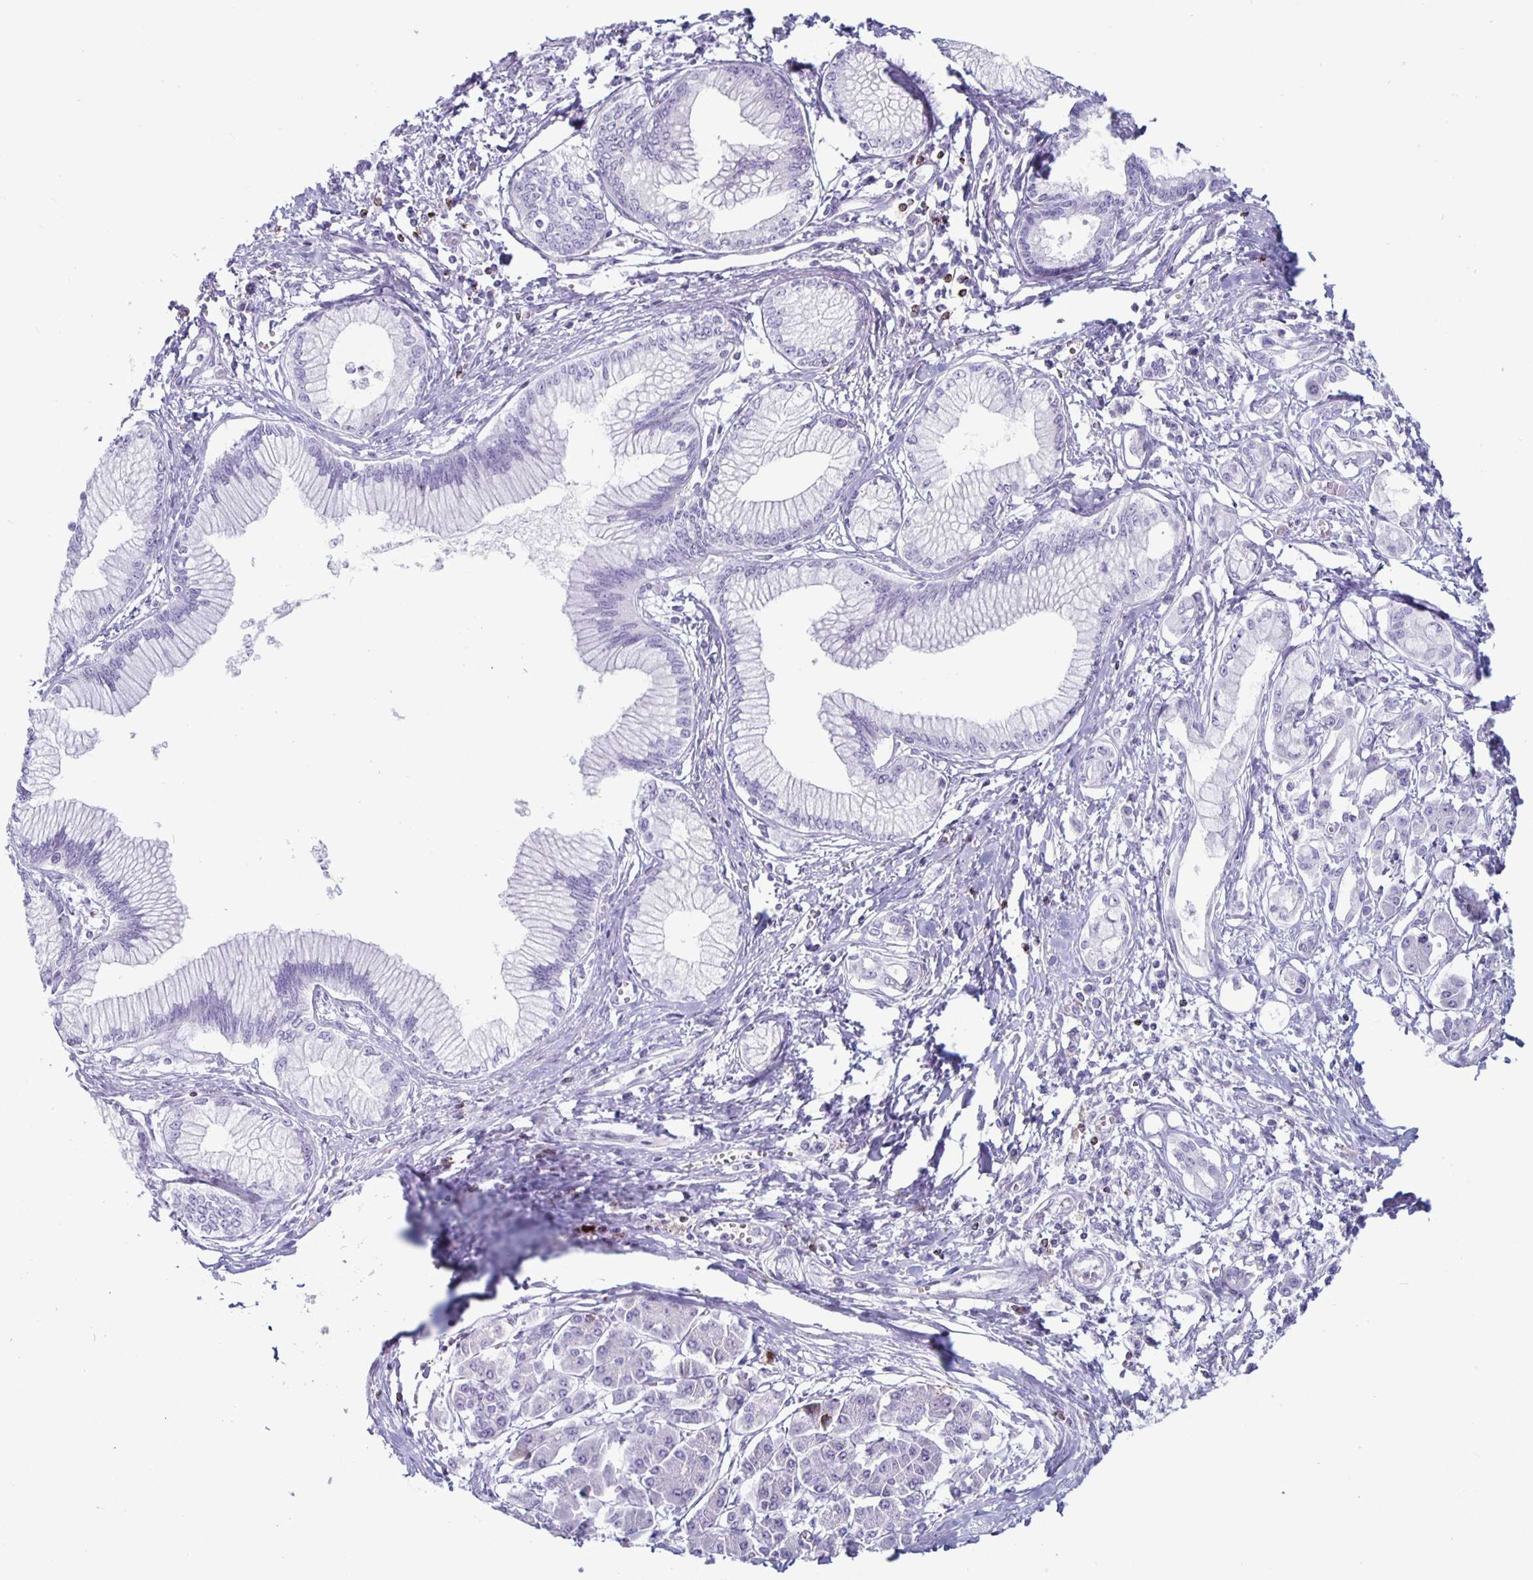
{"staining": {"intensity": "negative", "quantity": "none", "location": "none"}, "tissue": "pancreatic cancer", "cell_type": "Tumor cells", "image_type": "cancer", "snomed": [{"axis": "morphology", "description": "Adenocarcinoma, NOS"}, {"axis": "topography", "description": "Pancreas"}], "caption": "High magnification brightfield microscopy of pancreatic cancer (adenocarcinoma) stained with DAB (brown) and counterstained with hematoxylin (blue): tumor cells show no significant positivity.", "gene": "GZMK", "patient": {"sex": "female", "age": 68}}